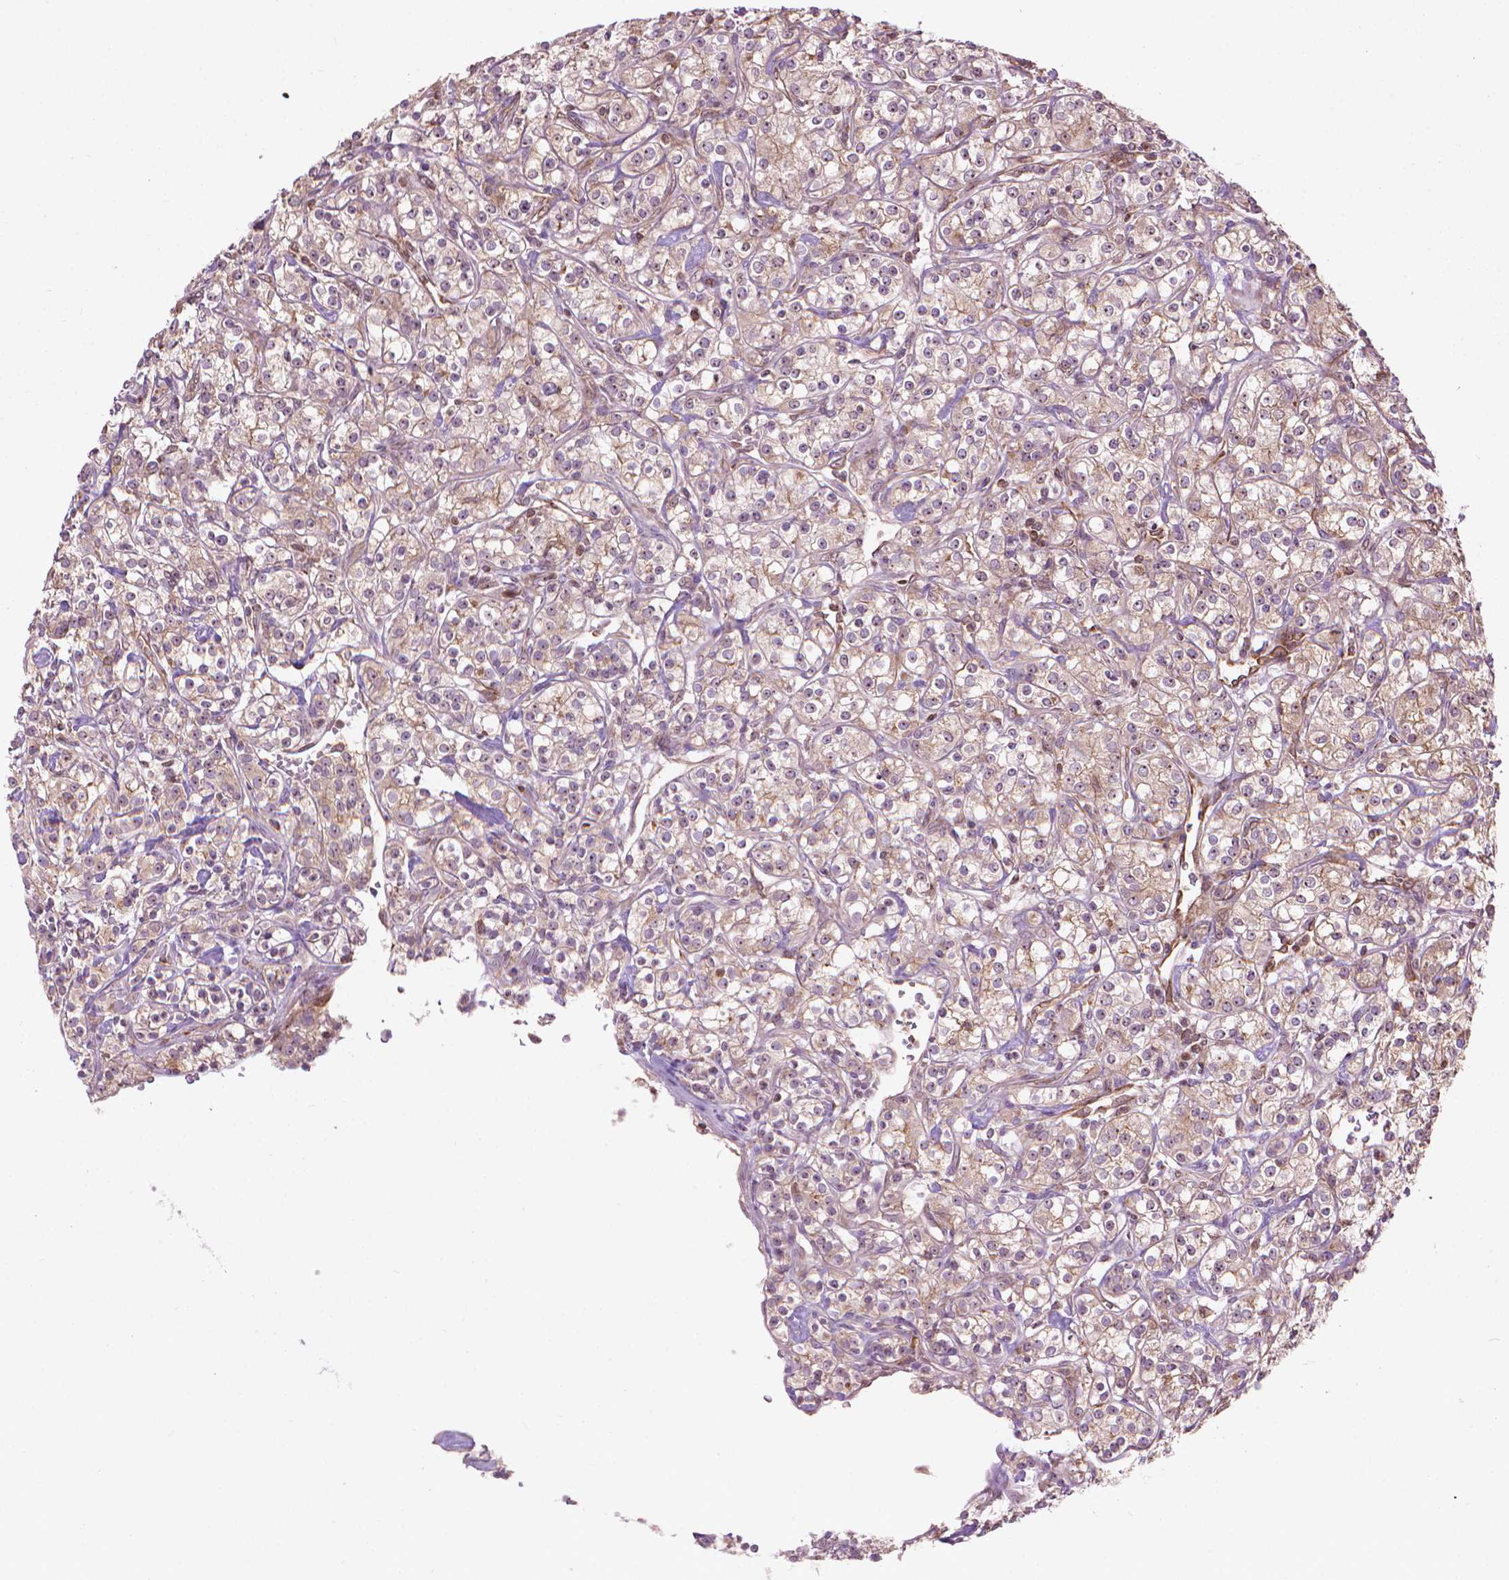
{"staining": {"intensity": "weak", "quantity": "25%-75%", "location": "cytoplasmic/membranous"}, "tissue": "renal cancer", "cell_type": "Tumor cells", "image_type": "cancer", "snomed": [{"axis": "morphology", "description": "Adenocarcinoma, NOS"}, {"axis": "topography", "description": "Kidney"}], "caption": "Protein expression analysis of human adenocarcinoma (renal) reveals weak cytoplasmic/membranous positivity in about 25%-75% of tumor cells.", "gene": "SMC2", "patient": {"sex": "male", "age": 77}}